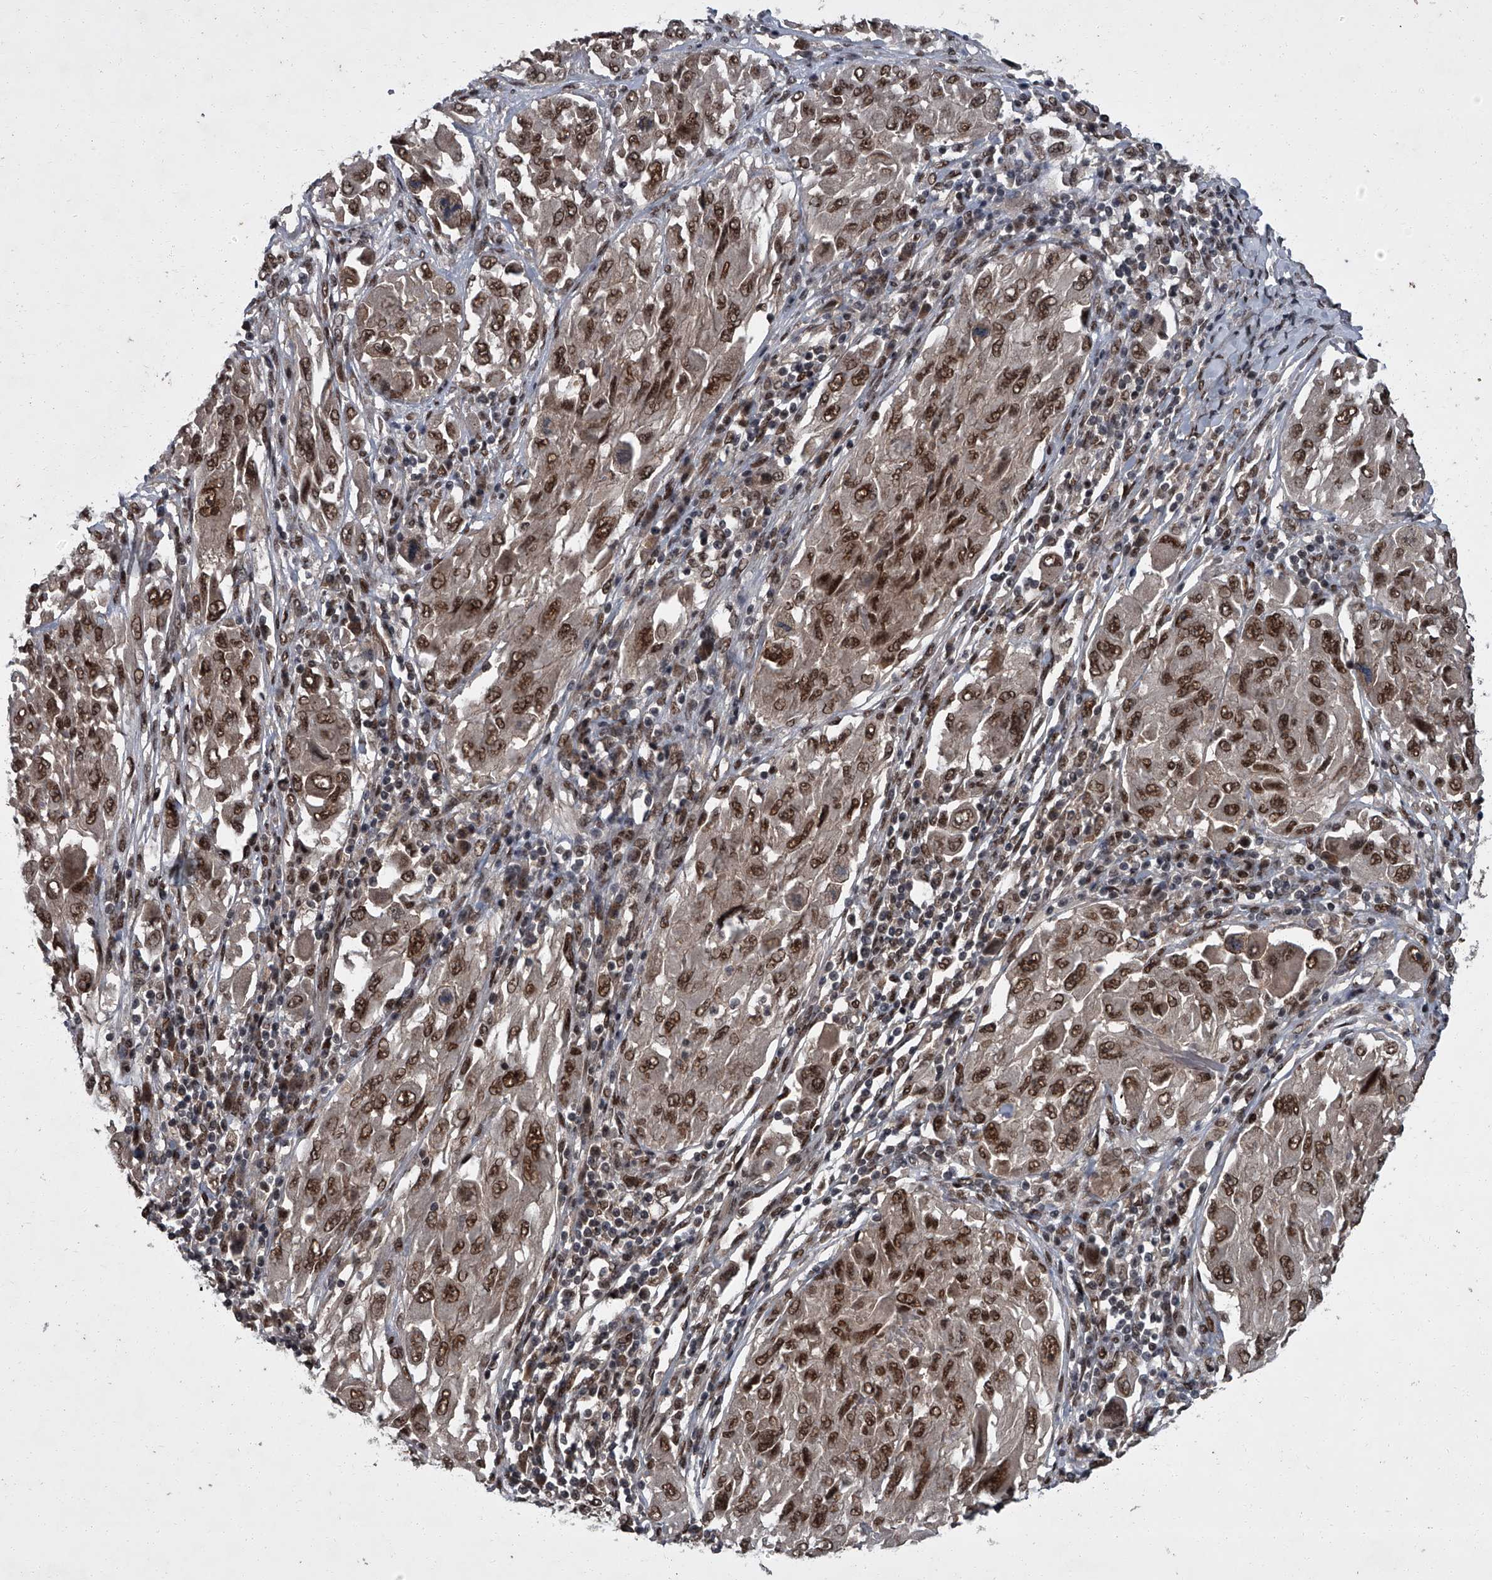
{"staining": {"intensity": "moderate", "quantity": ">75%", "location": "nuclear"}, "tissue": "melanoma", "cell_type": "Tumor cells", "image_type": "cancer", "snomed": [{"axis": "morphology", "description": "Malignant melanoma, NOS"}, {"axis": "topography", "description": "Skin"}], "caption": "A brown stain shows moderate nuclear expression of a protein in human malignant melanoma tumor cells.", "gene": "ZNF518B", "patient": {"sex": "female", "age": 91}}